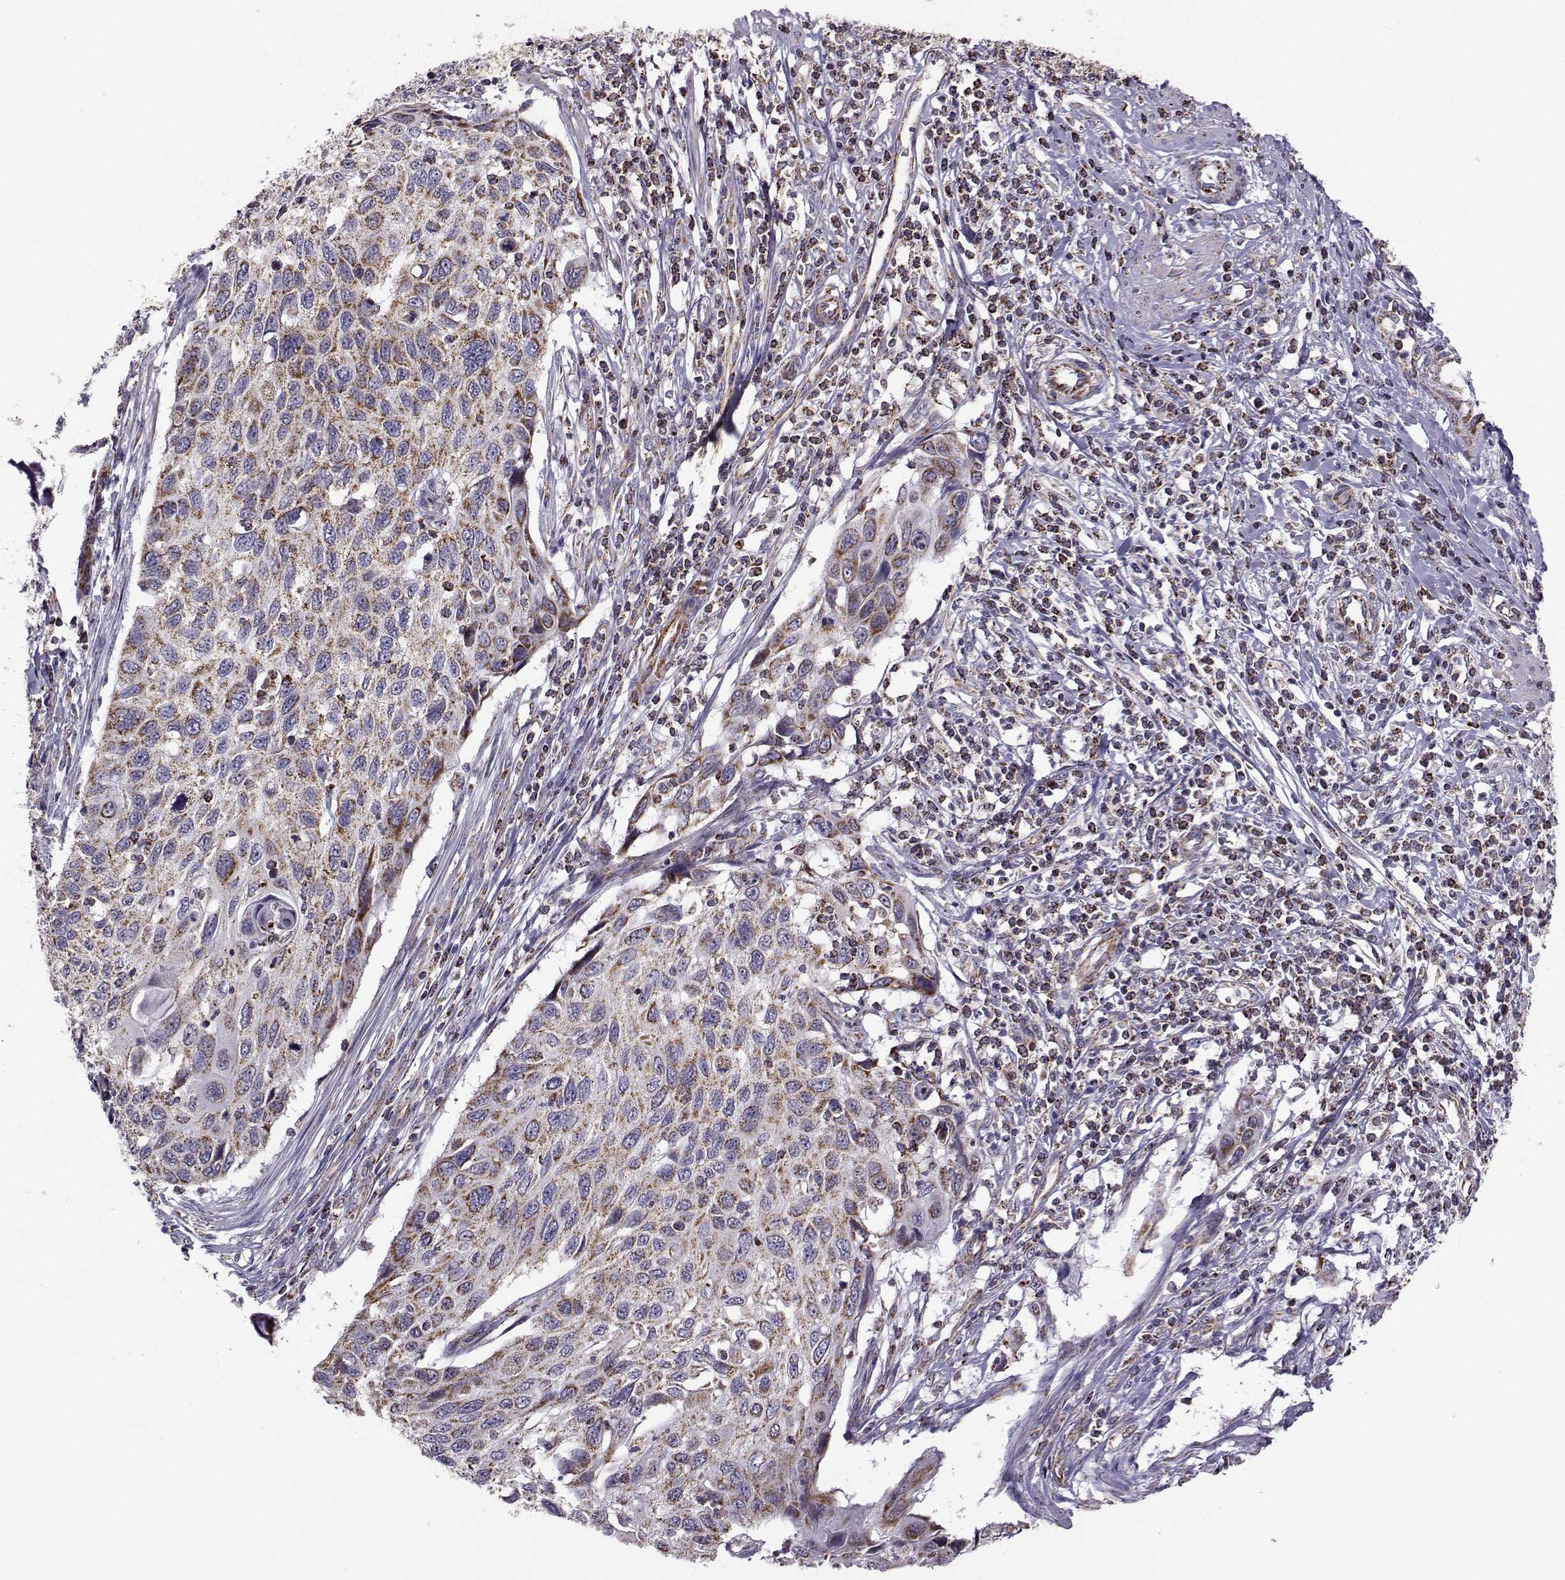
{"staining": {"intensity": "strong", "quantity": "25%-75%", "location": "cytoplasmic/membranous"}, "tissue": "cervical cancer", "cell_type": "Tumor cells", "image_type": "cancer", "snomed": [{"axis": "morphology", "description": "Squamous cell carcinoma, NOS"}, {"axis": "topography", "description": "Cervix"}], "caption": "An IHC micrograph of tumor tissue is shown. Protein staining in brown highlights strong cytoplasmic/membranous positivity in cervical cancer (squamous cell carcinoma) within tumor cells.", "gene": "NECAB3", "patient": {"sex": "female", "age": 70}}